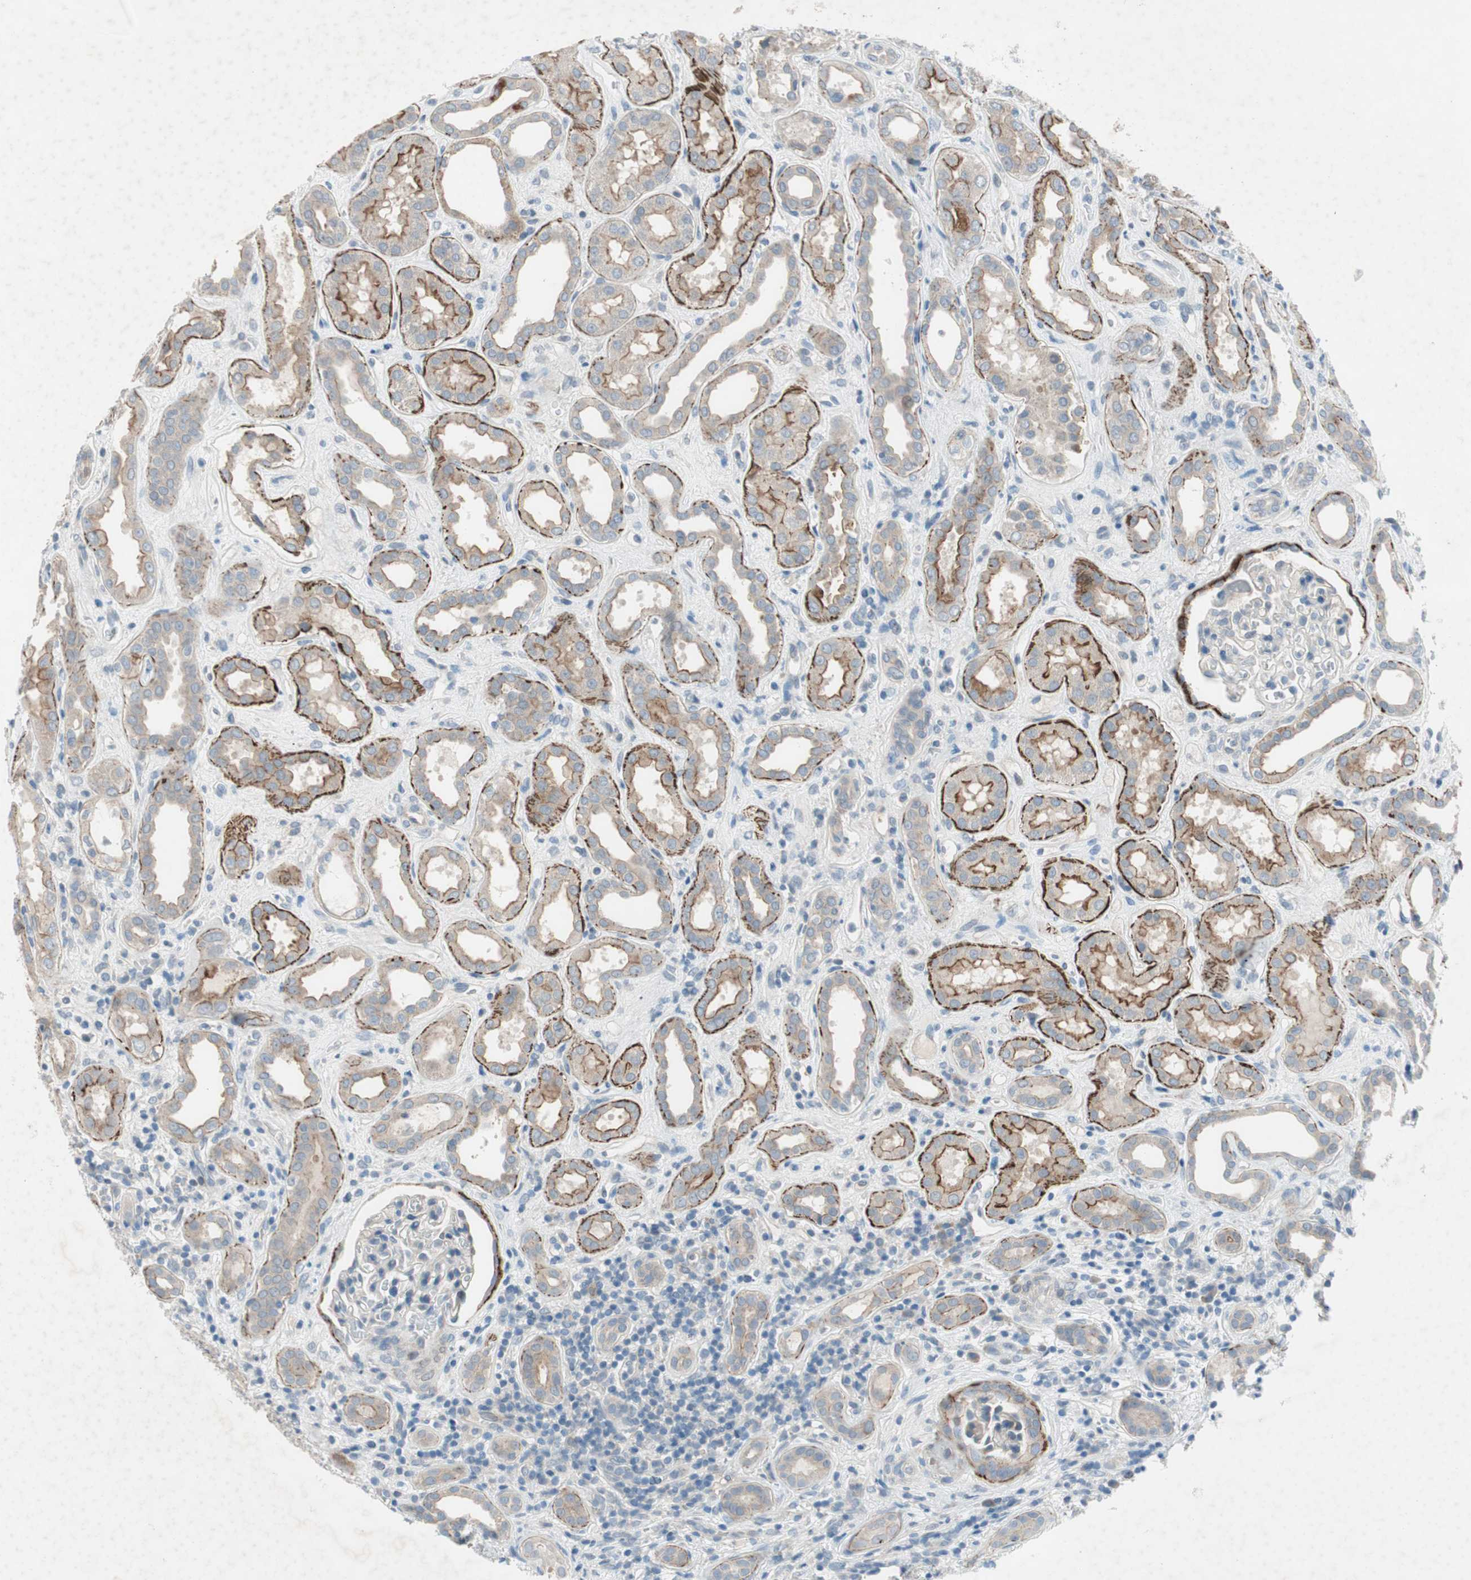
{"staining": {"intensity": "moderate", "quantity": "<25%", "location": "cytoplasmic/membranous"}, "tissue": "kidney", "cell_type": "Cells in glomeruli", "image_type": "normal", "snomed": [{"axis": "morphology", "description": "Normal tissue, NOS"}, {"axis": "topography", "description": "Kidney"}], "caption": "Immunohistochemistry (DAB (3,3'-diaminobenzidine)) staining of benign kidney exhibits moderate cytoplasmic/membranous protein positivity in about <25% of cells in glomeruli. The protein is shown in brown color, while the nuclei are stained blue.", "gene": "PRRG4", "patient": {"sex": "male", "age": 59}}